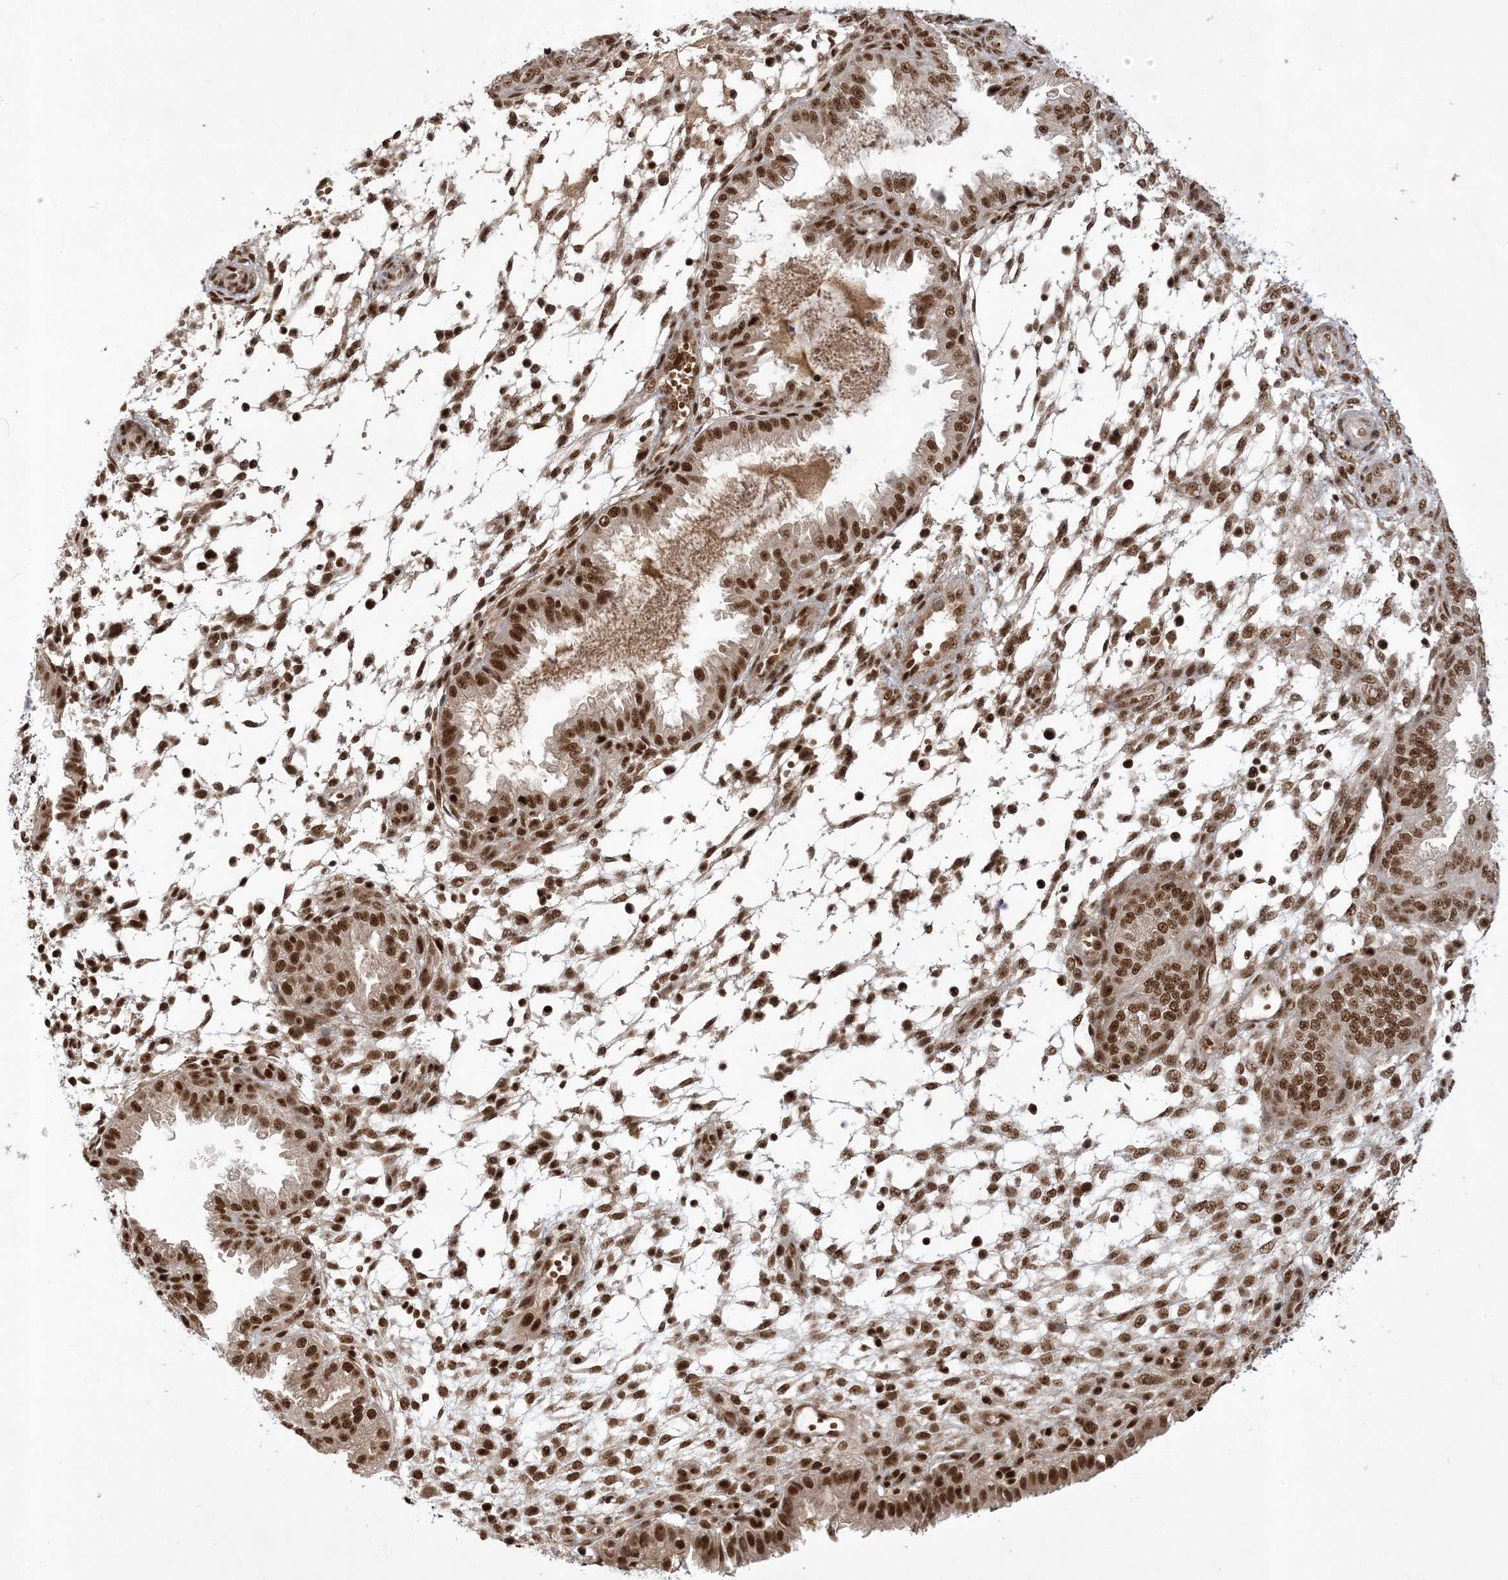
{"staining": {"intensity": "moderate", "quantity": ">75%", "location": "nuclear"}, "tissue": "endometrium", "cell_type": "Cells in endometrial stroma", "image_type": "normal", "snomed": [{"axis": "morphology", "description": "Normal tissue, NOS"}, {"axis": "topography", "description": "Endometrium"}], "caption": "Moderate nuclear protein staining is identified in about >75% of cells in endometrial stroma in endometrium. The protein is shown in brown color, while the nuclei are stained blue.", "gene": "PPIL2", "patient": {"sex": "female", "age": 33}}